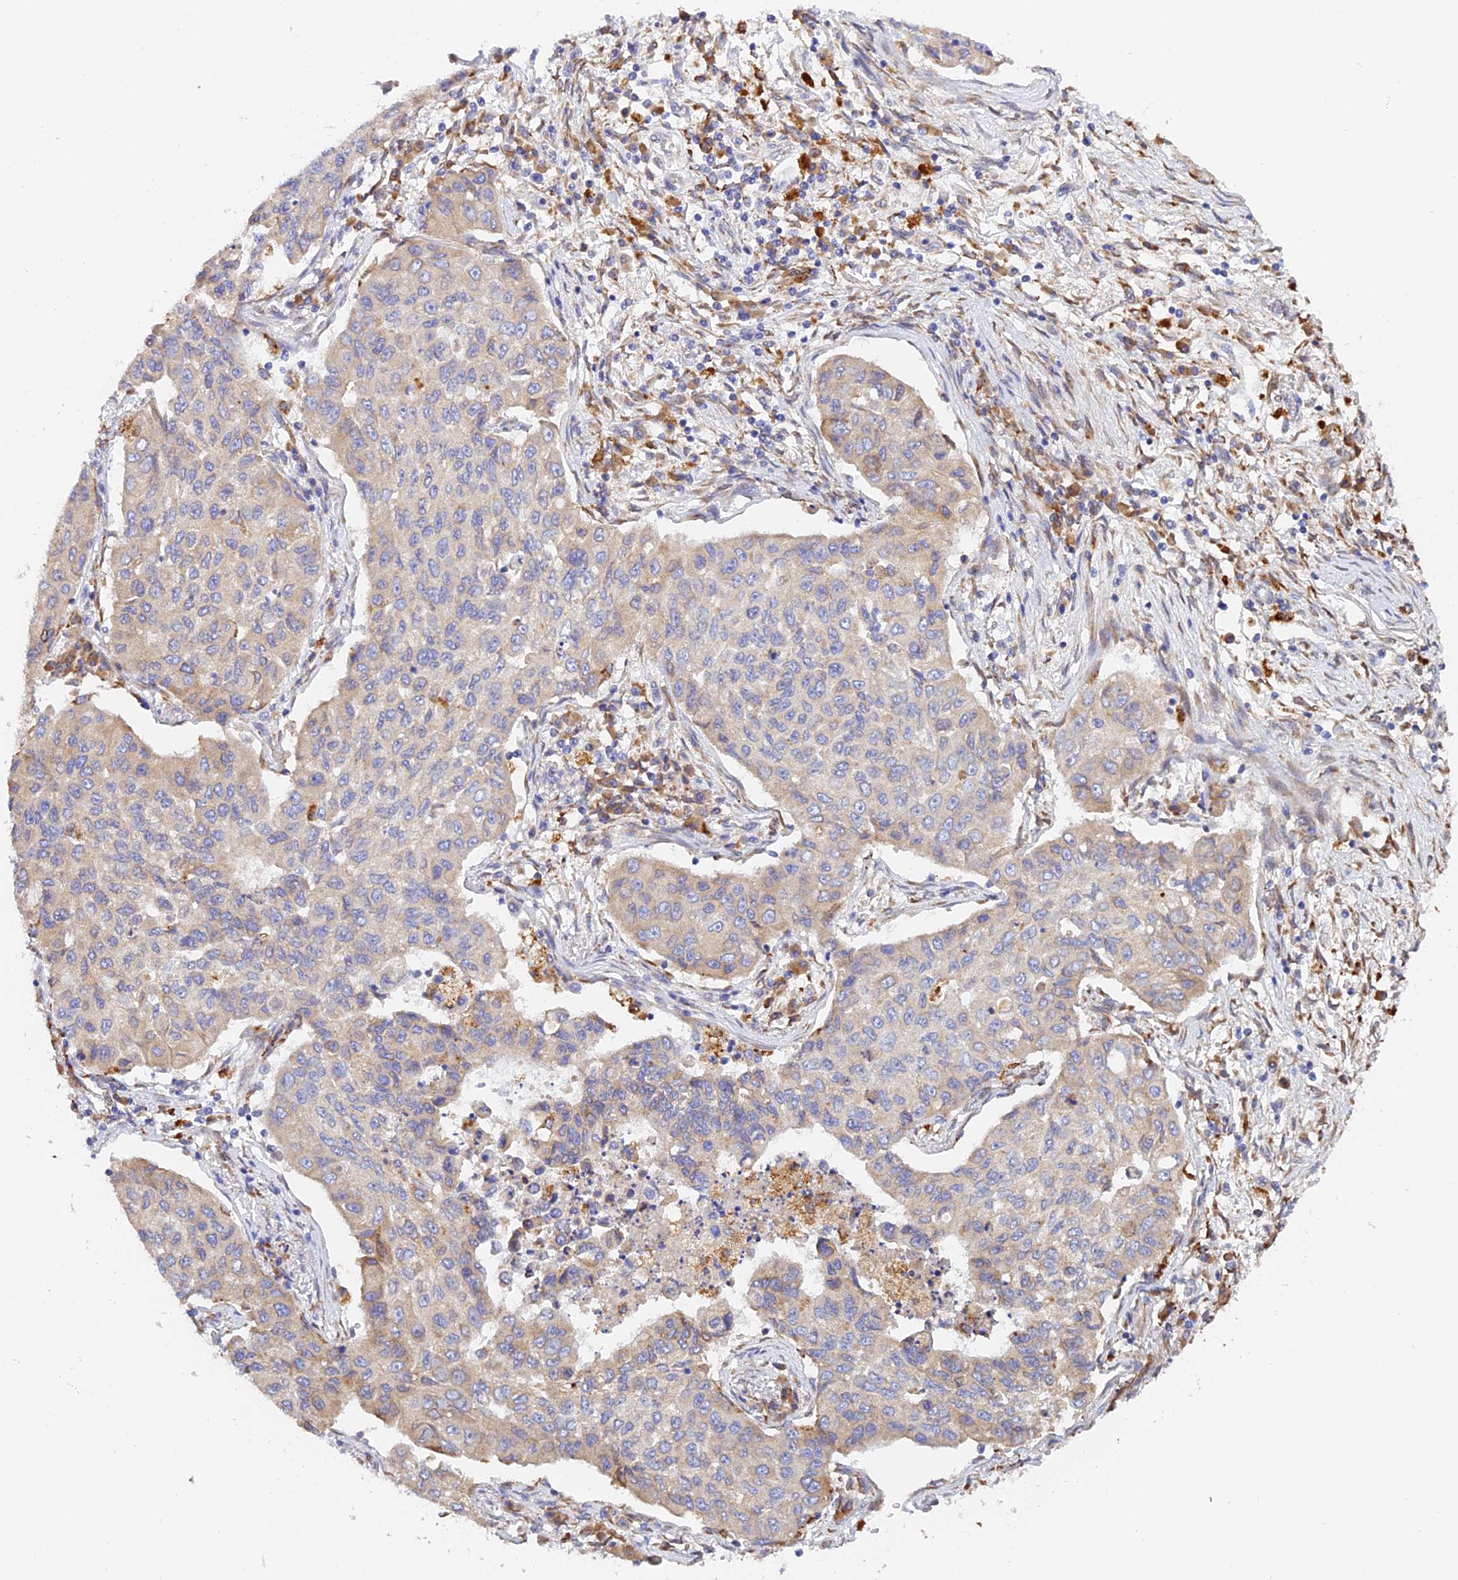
{"staining": {"intensity": "negative", "quantity": "none", "location": "none"}, "tissue": "lung cancer", "cell_type": "Tumor cells", "image_type": "cancer", "snomed": [{"axis": "morphology", "description": "Squamous cell carcinoma, NOS"}, {"axis": "topography", "description": "Lung"}], "caption": "Immunohistochemical staining of human lung cancer (squamous cell carcinoma) exhibits no significant expression in tumor cells.", "gene": "VKORC1", "patient": {"sex": "male", "age": 74}}